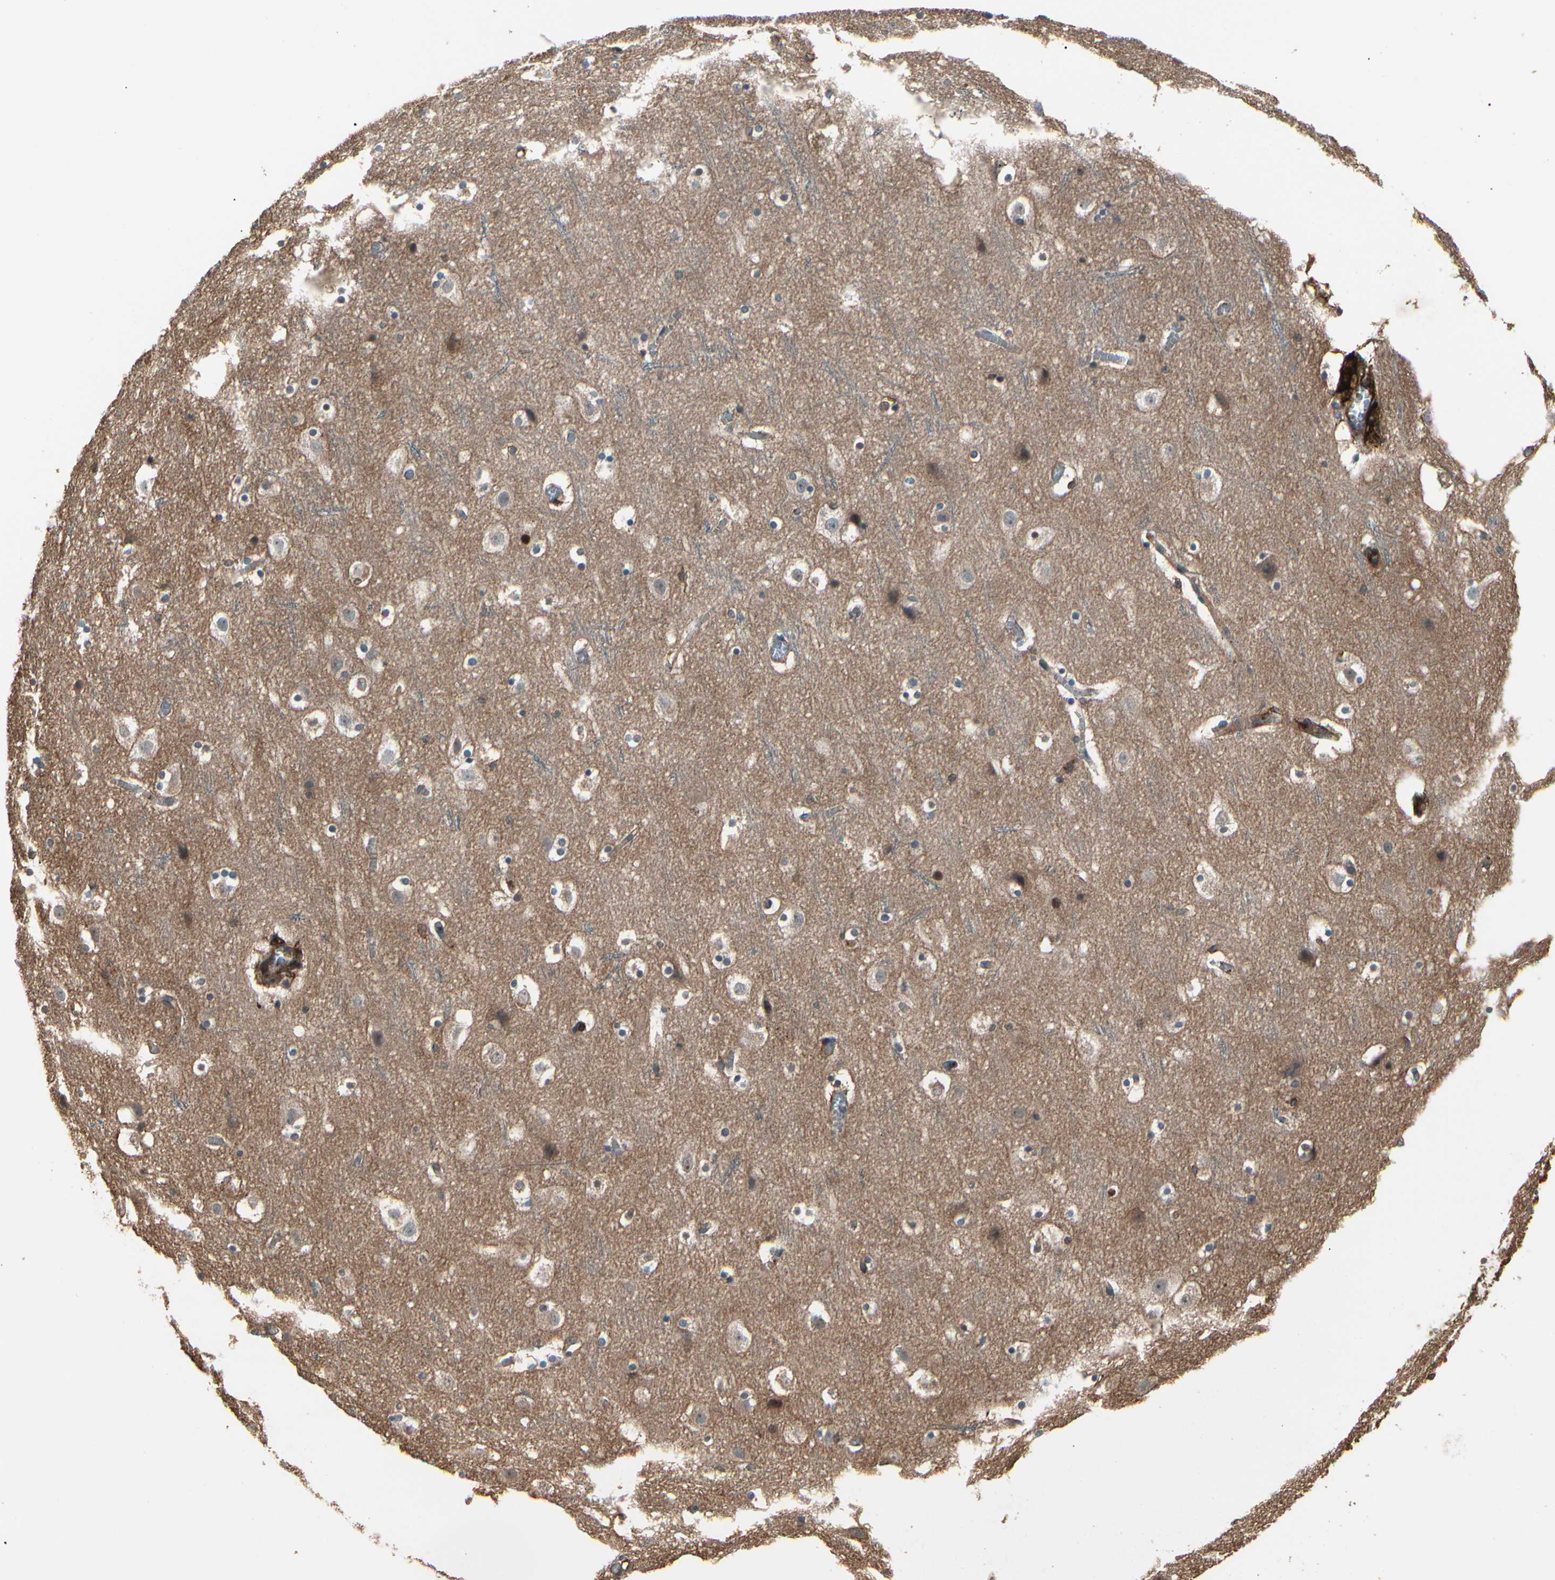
{"staining": {"intensity": "weak", "quantity": ">75%", "location": "cytoplasmic/membranous"}, "tissue": "cerebral cortex", "cell_type": "Endothelial cells", "image_type": "normal", "snomed": [{"axis": "morphology", "description": "Normal tissue, NOS"}, {"axis": "topography", "description": "Cerebral cortex"}], "caption": "The histopathology image displays a brown stain indicating the presence of a protein in the cytoplasmic/membranous of endothelial cells in cerebral cortex.", "gene": "MAPK13", "patient": {"sex": "male", "age": 45}}